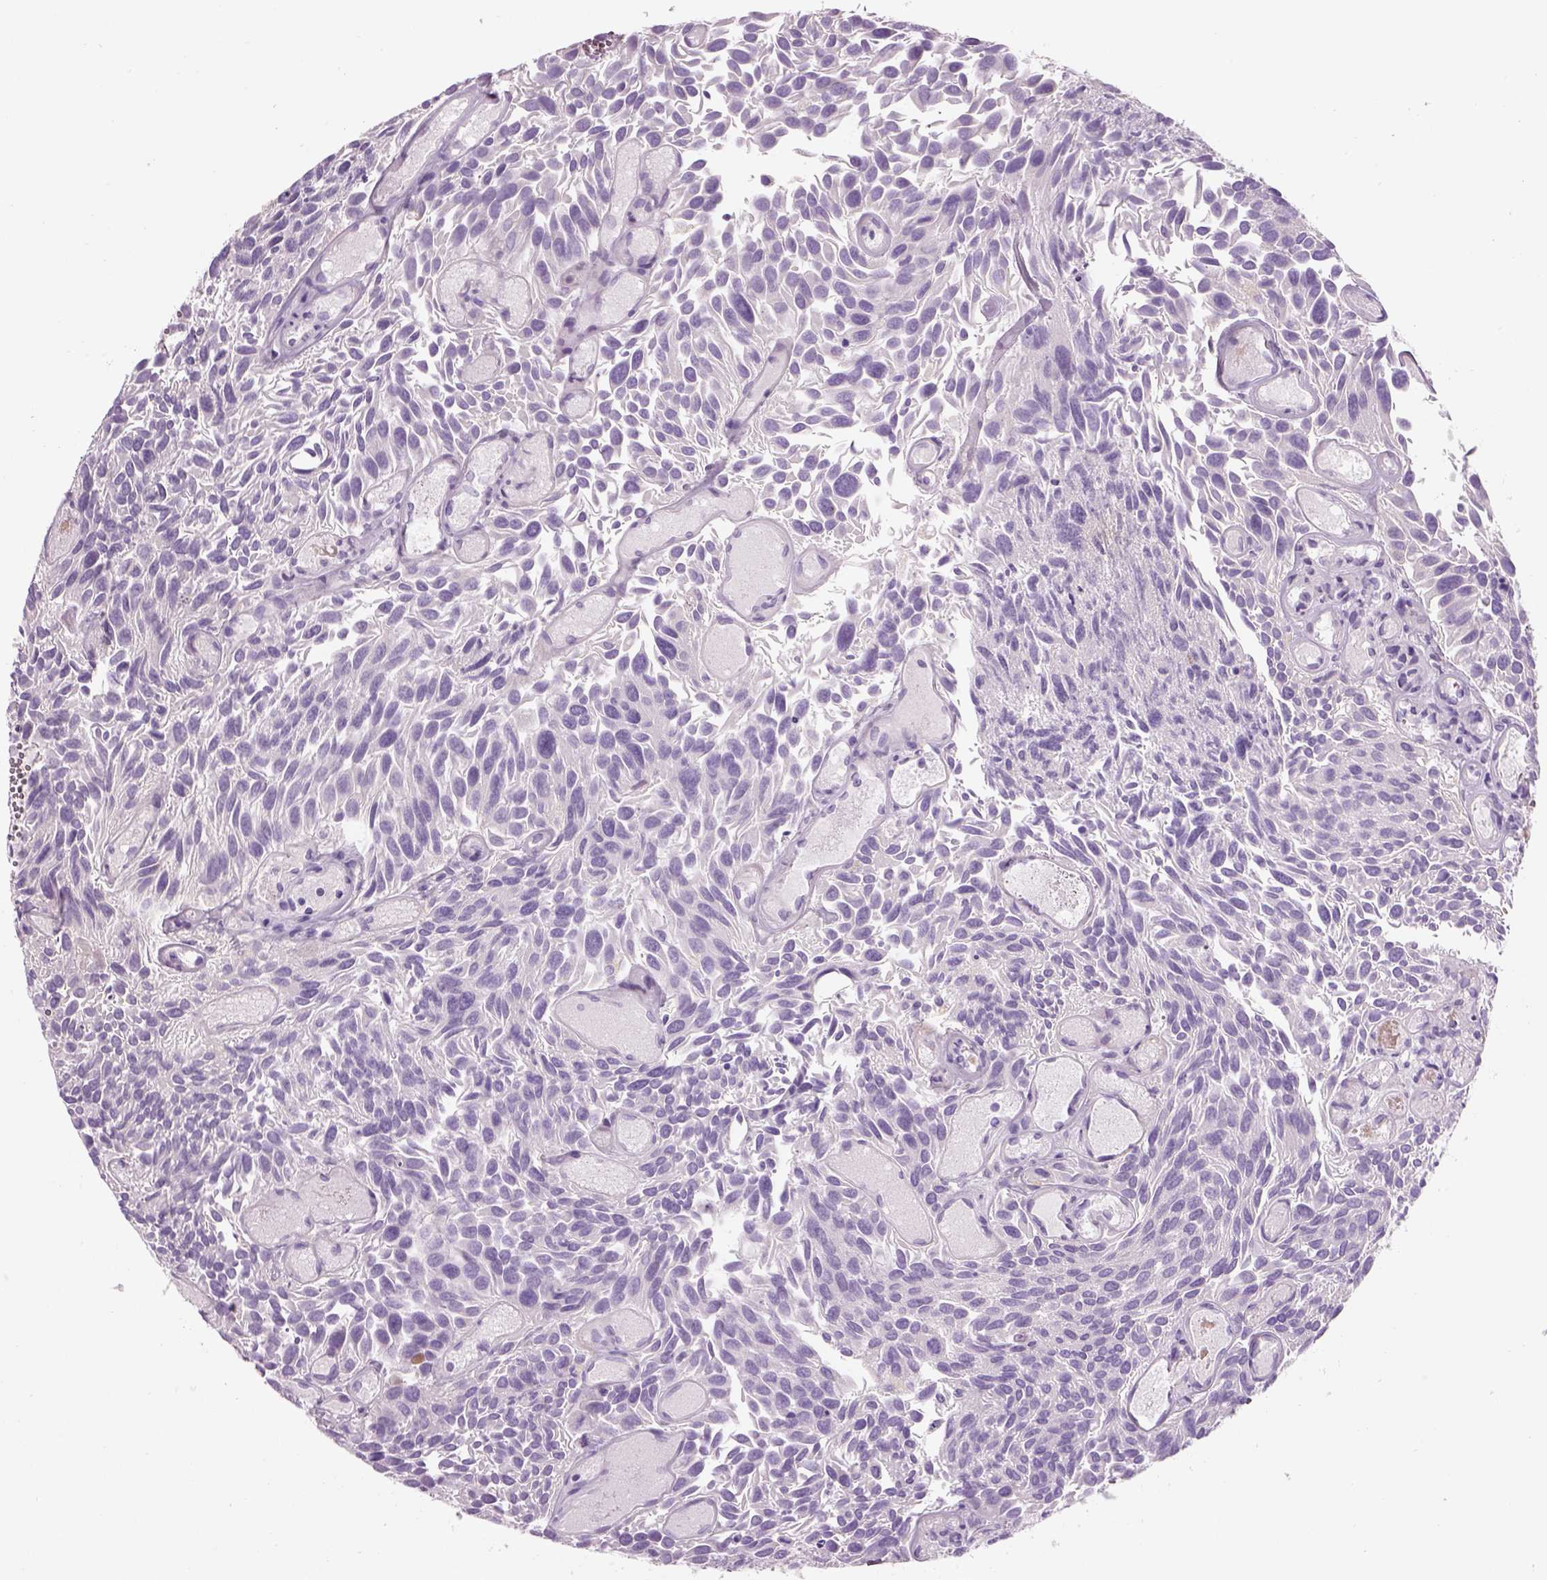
{"staining": {"intensity": "negative", "quantity": "none", "location": "none"}, "tissue": "urothelial cancer", "cell_type": "Tumor cells", "image_type": "cancer", "snomed": [{"axis": "morphology", "description": "Urothelial carcinoma, Low grade"}, {"axis": "topography", "description": "Urinary bladder"}], "caption": "High power microscopy image of an immunohistochemistry micrograph of urothelial cancer, revealing no significant expression in tumor cells. (Brightfield microscopy of DAB (3,3'-diaminobenzidine) immunohistochemistry (IHC) at high magnification).", "gene": "IFT52", "patient": {"sex": "female", "age": 69}}